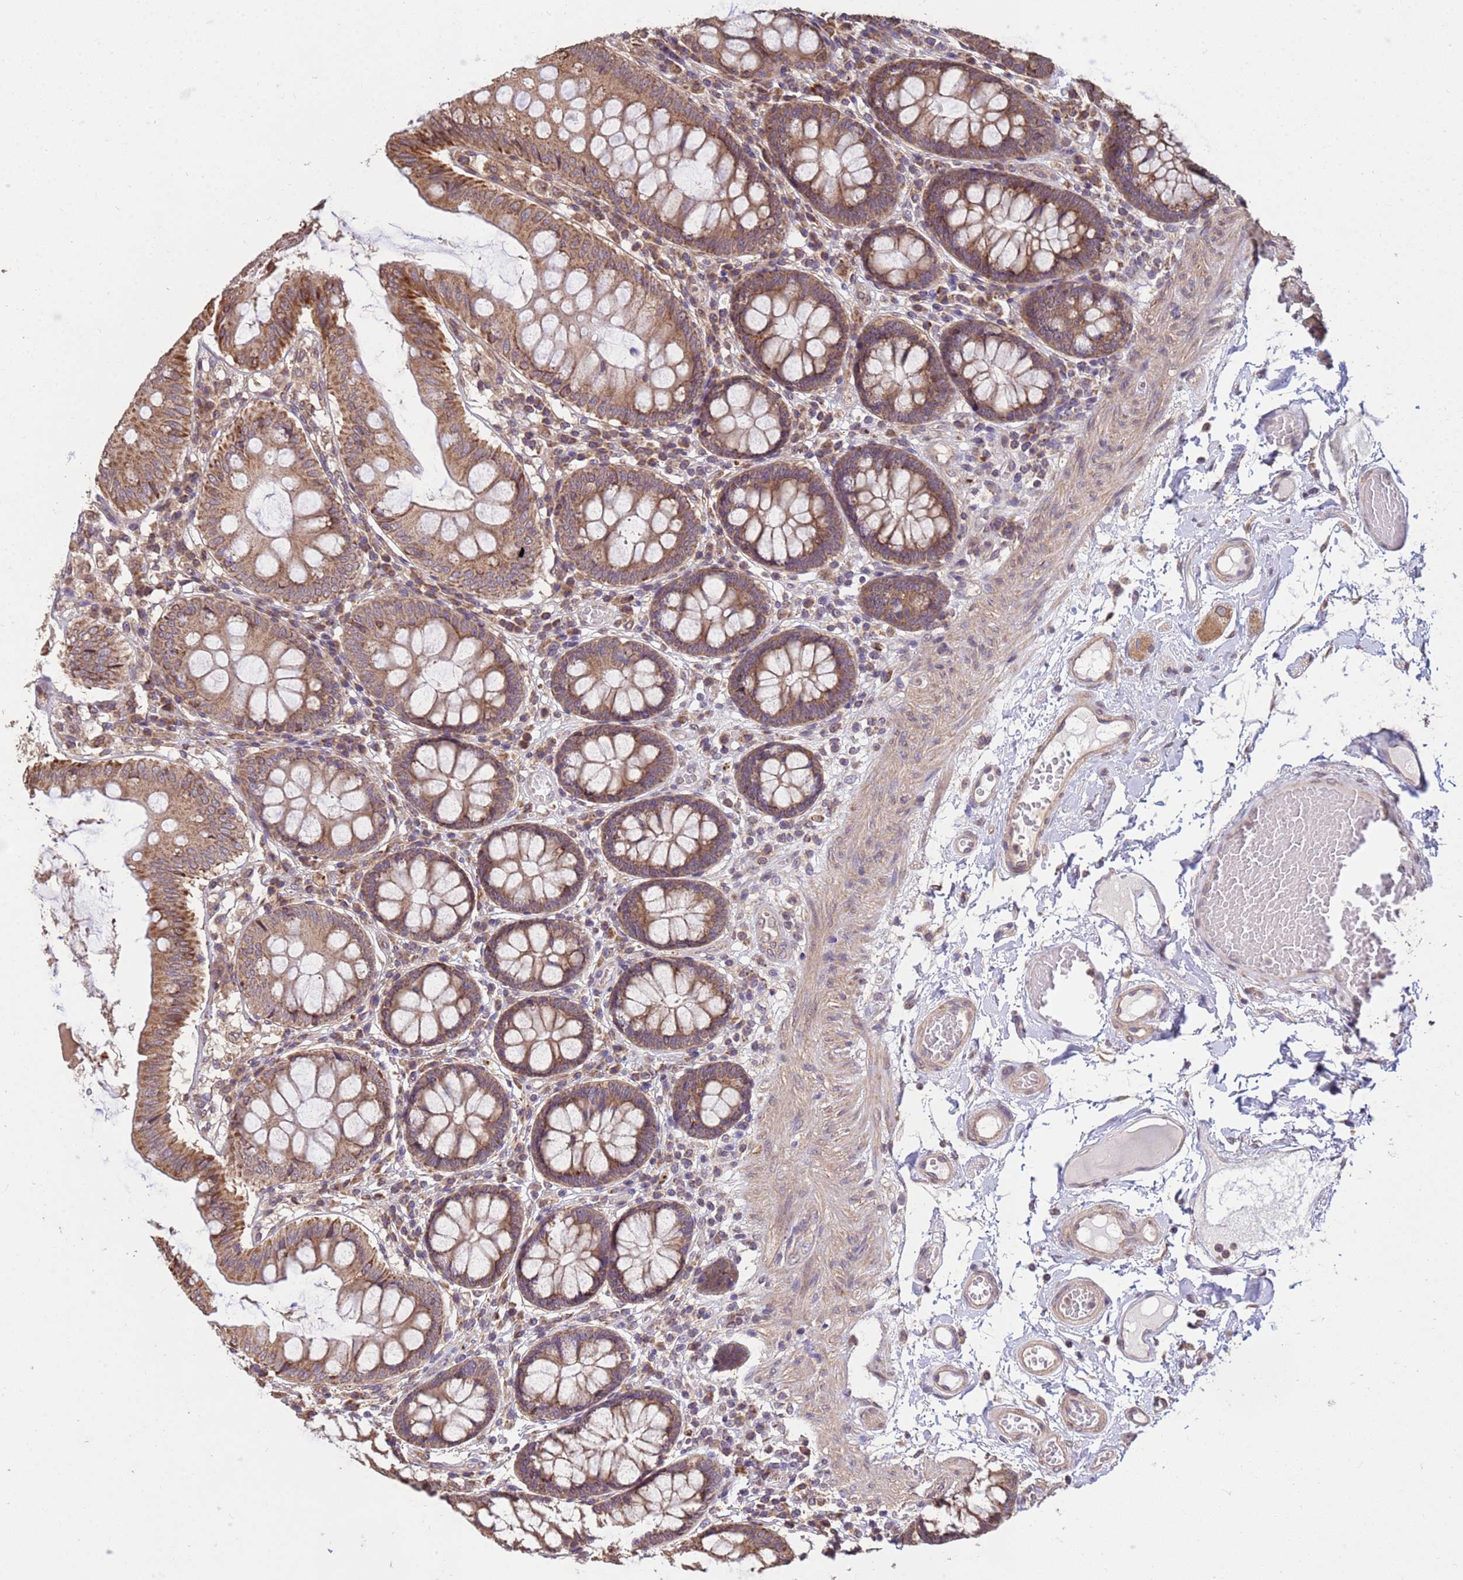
{"staining": {"intensity": "moderate", "quantity": ">75%", "location": "cytoplasmic/membranous"}, "tissue": "colon", "cell_type": "Endothelial cells", "image_type": "normal", "snomed": [{"axis": "morphology", "description": "Normal tissue, NOS"}, {"axis": "topography", "description": "Colon"}], "caption": "Endothelial cells display medium levels of moderate cytoplasmic/membranous expression in approximately >75% of cells in normal human colon.", "gene": "P2RX7", "patient": {"sex": "male", "age": 84}}